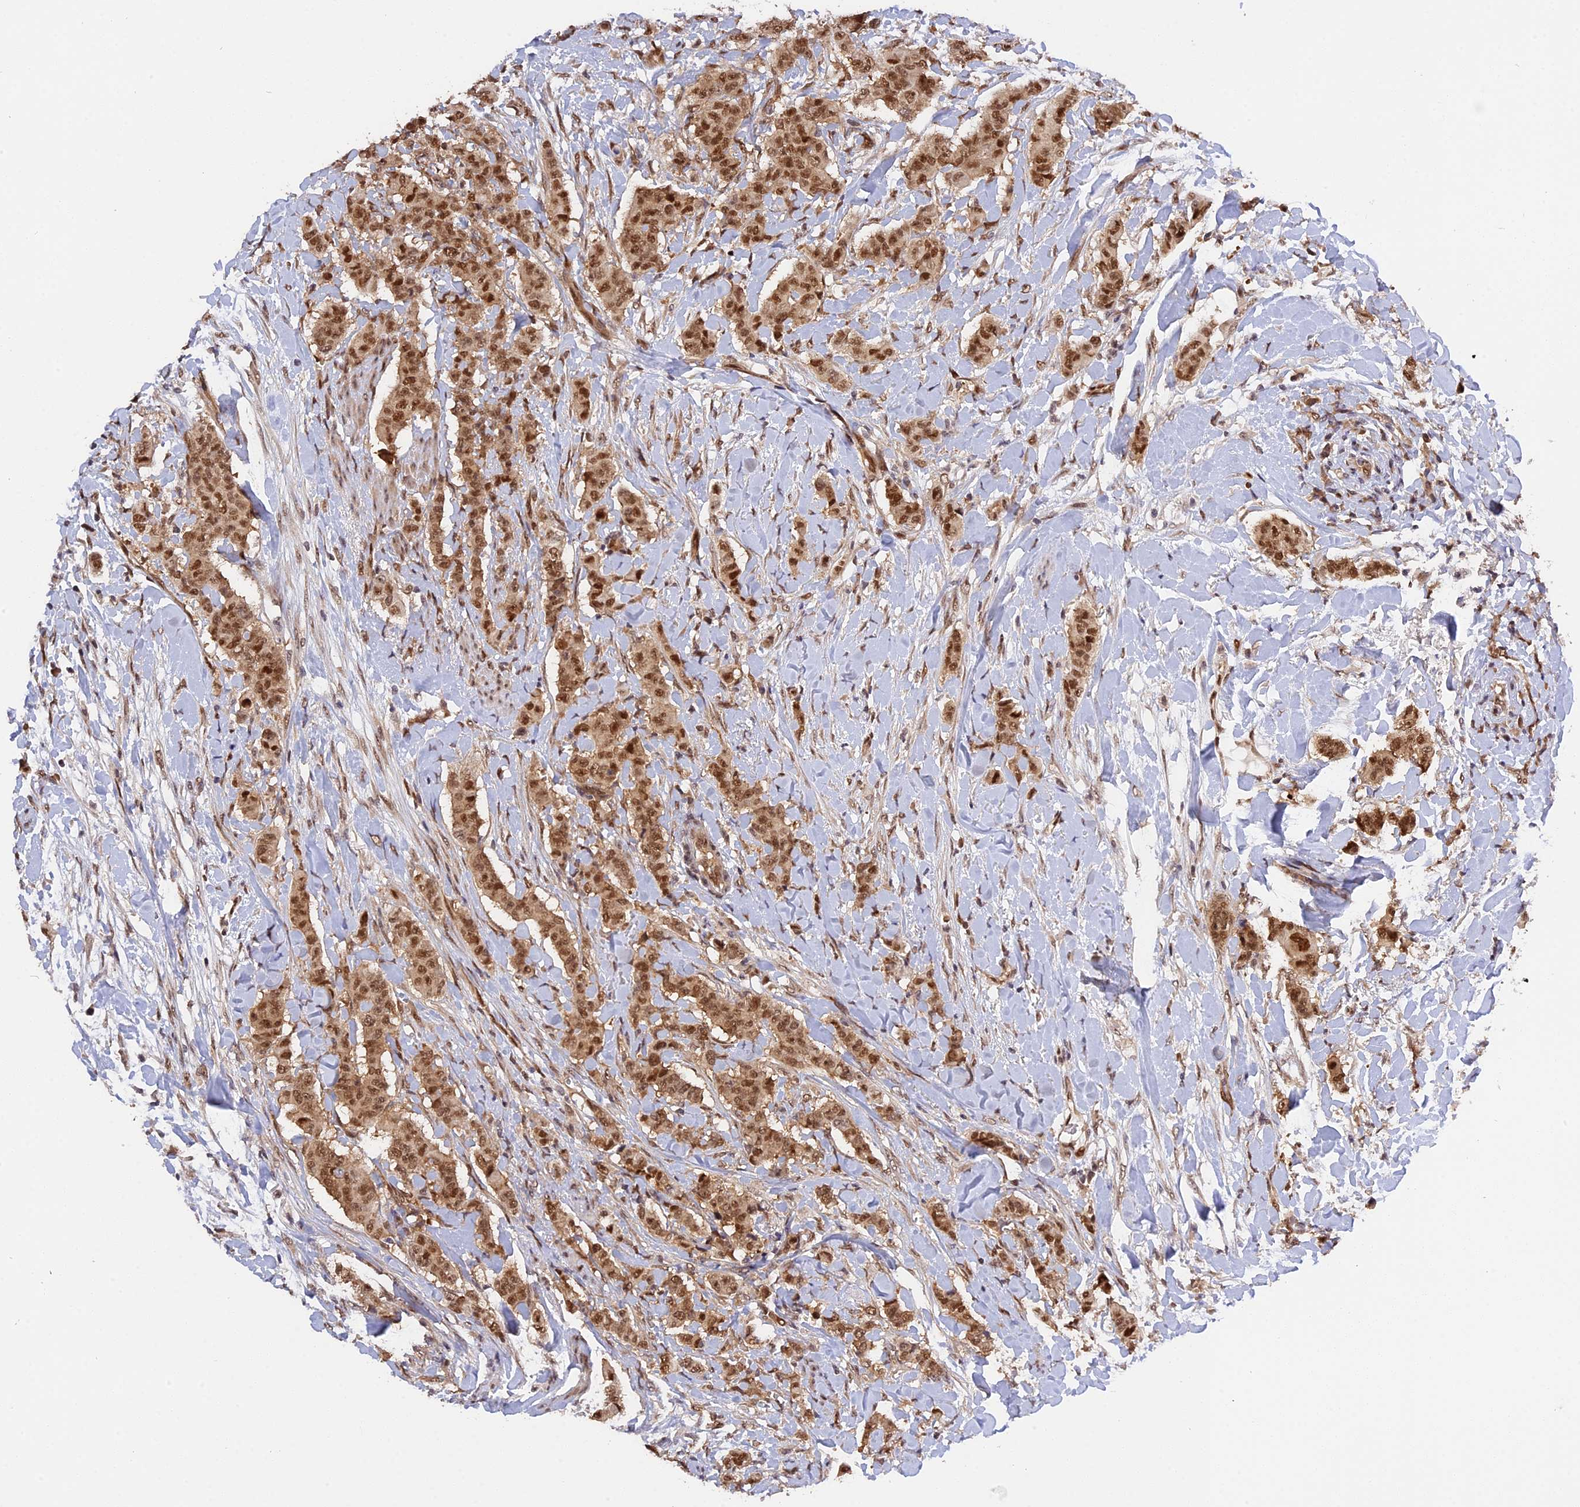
{"staining": {"intensity": "moderate", "quantity": ">75%", "location": "nuclear"}, "tissue": "breast cancer", "cell_type": "Tumor cells", "image_type": "cancer", "snomed": [{"axis": "morphology", "description": "Duct carcinoma"}, {"axis": "topography", "description": "Breast"}], "caption": "Immunohistochemistry (IHC) of human breast intraductal carcinoma reveals medium levels of moderate nuclear expression in approximately >75% of tumor cells. (DAB IHC with brightfield microscopy, high magnification).", "gene": "ZNF428", "patient": {"sex": "female", "age": 40}}